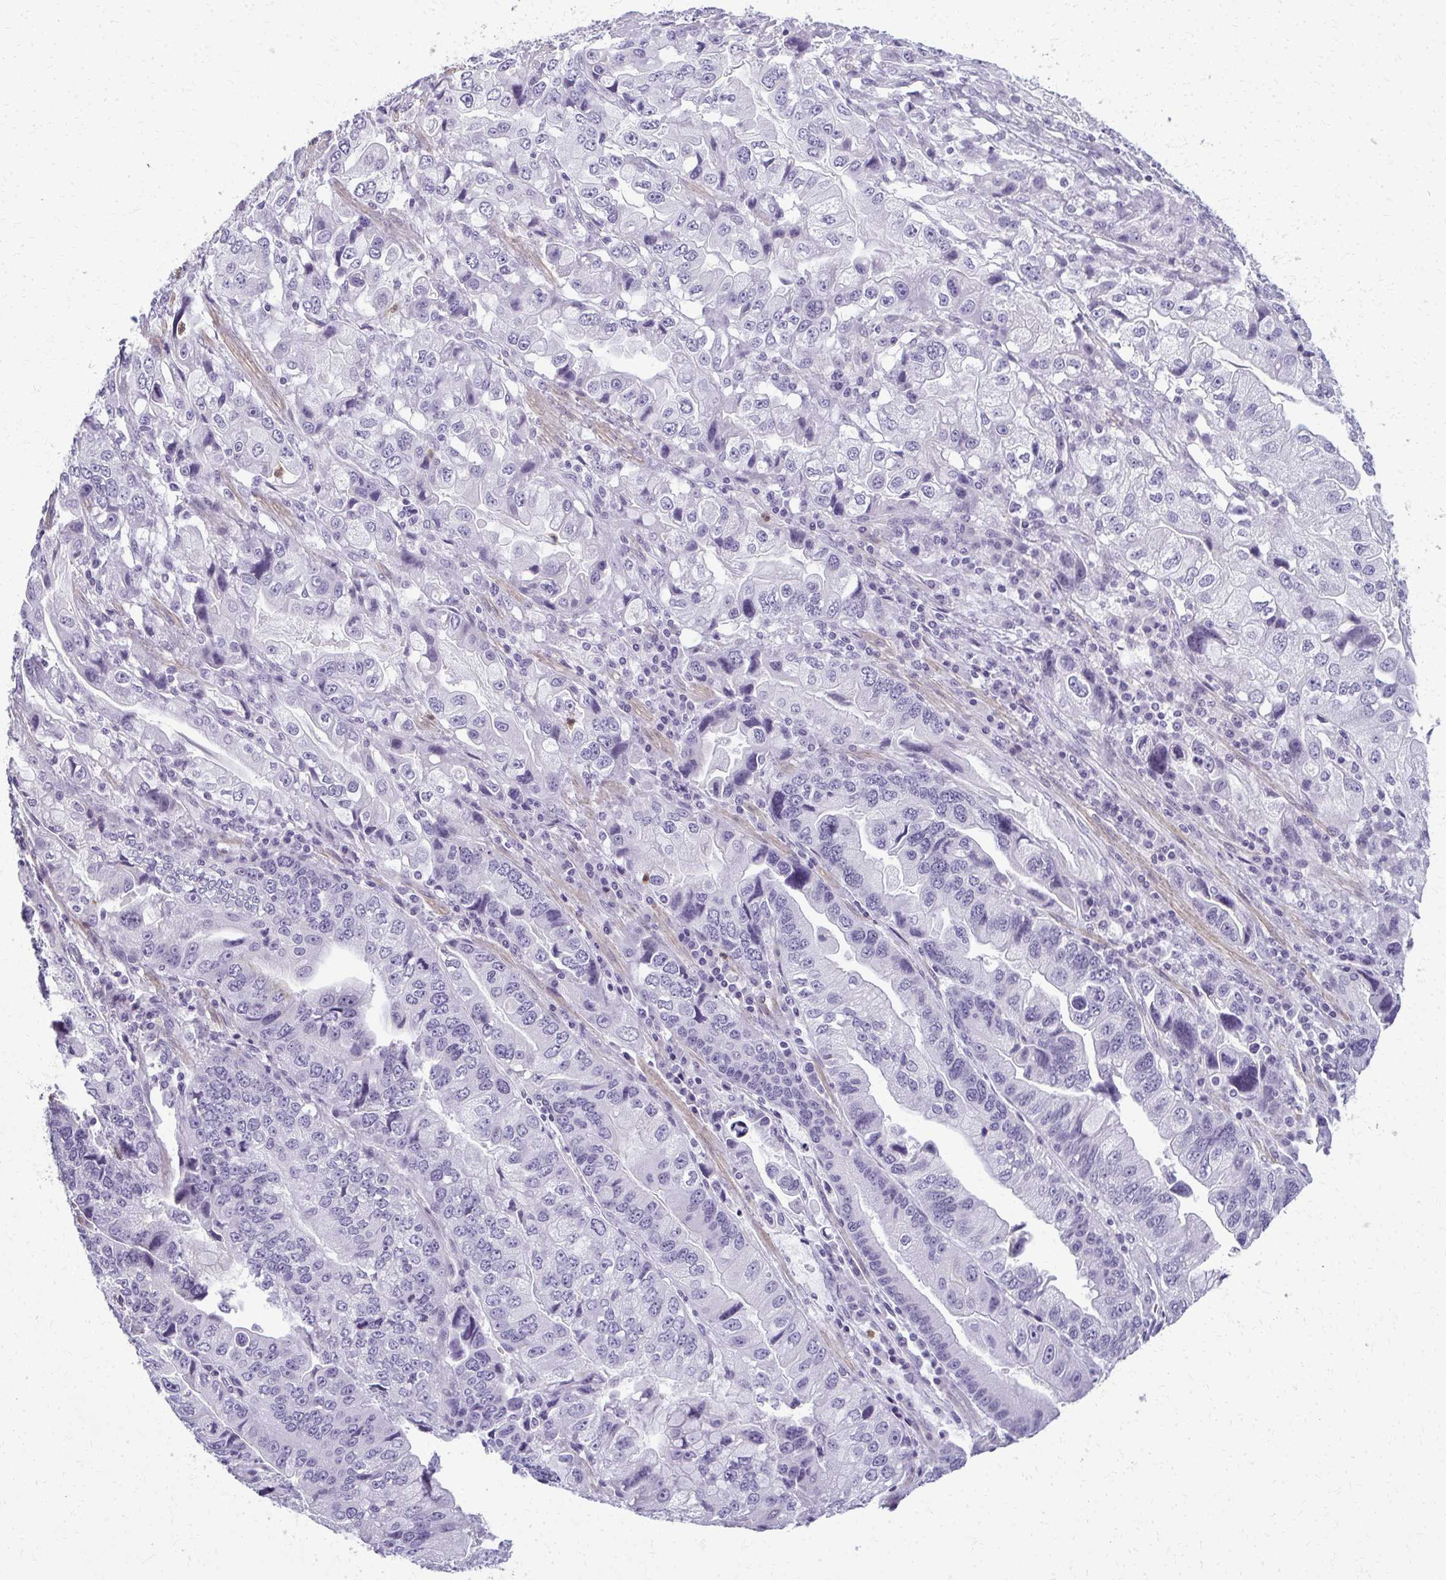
{"staining": {"intensity": "negative", "quantity": "none", "location": "none"}, "tissue": "stomach cancer", "cell_type": "Tumor cells", "image_type": "cancer", "snomed": [{"axis": "morphology", "description": "Adenocarcinoma, NOS"}, {"axis": "topography", "description": "Stomach, lower"}], "caption": "This is a histopathology image of immunohistochemistry staining of stomach cancer (adenocarcinoma), which shows no staining in tumor cells.", "gene": "CA3", "patient": {"sex": "female", "age": 93}}